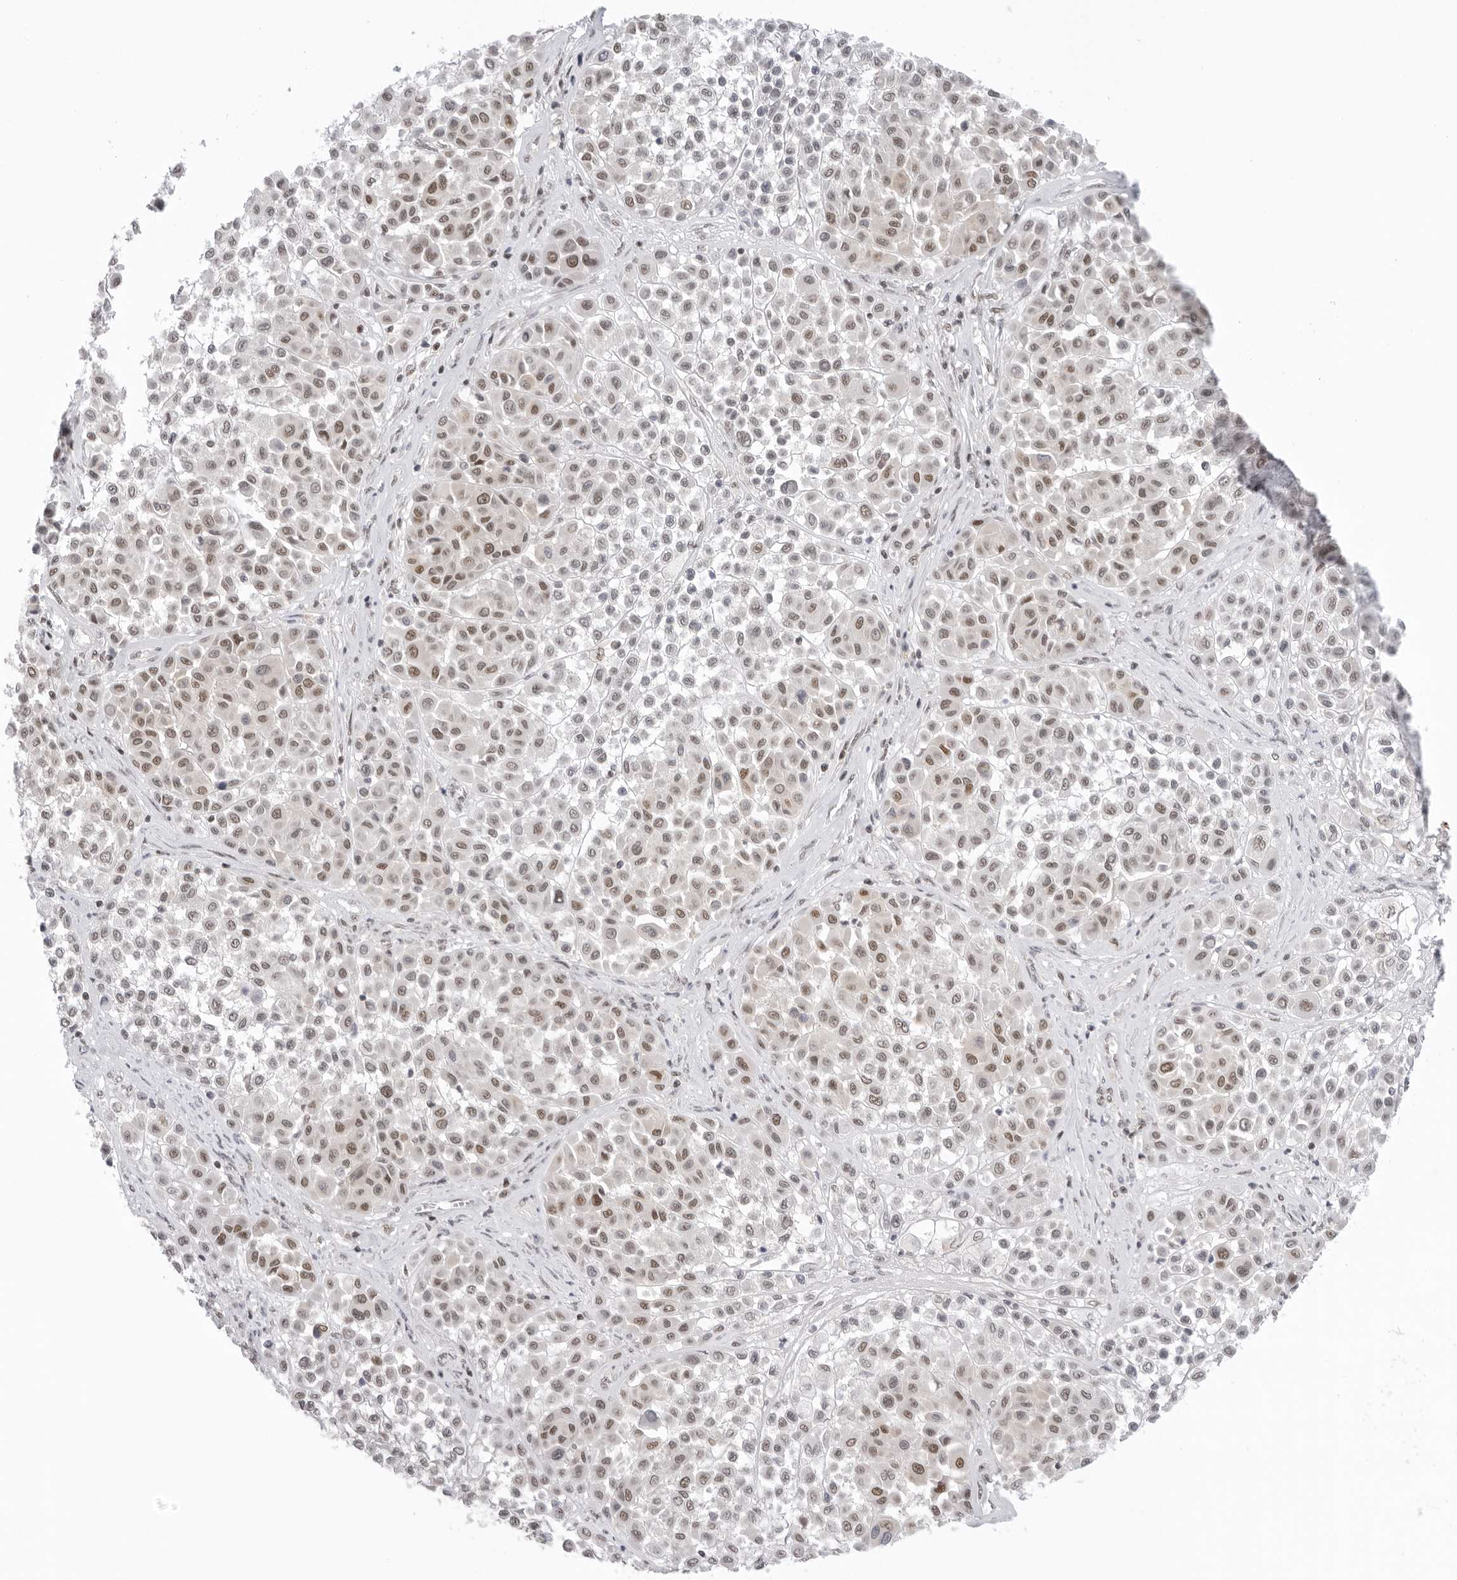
{"staining": {"intensity": "weak", "quantity": "25%-75%", "location": "nuclear"}, "tissue": "melanoma", "cell_type": "Tumor cells", "image_type": "cancer", "snomed": [{"axis": "morphology", "description": "Malignant melanoma, Metastatic site"}, {"axis": "topography", "description": "Soft tissue"}], "caption": "There is low levels of weak nuclear staining in tumor cells of malignant melanoma (metastatic site), as demonstrated by immunohistochemical staining (brown color).", "gene": "RPA2", "patient": {"sex": "male", "age": 41}}